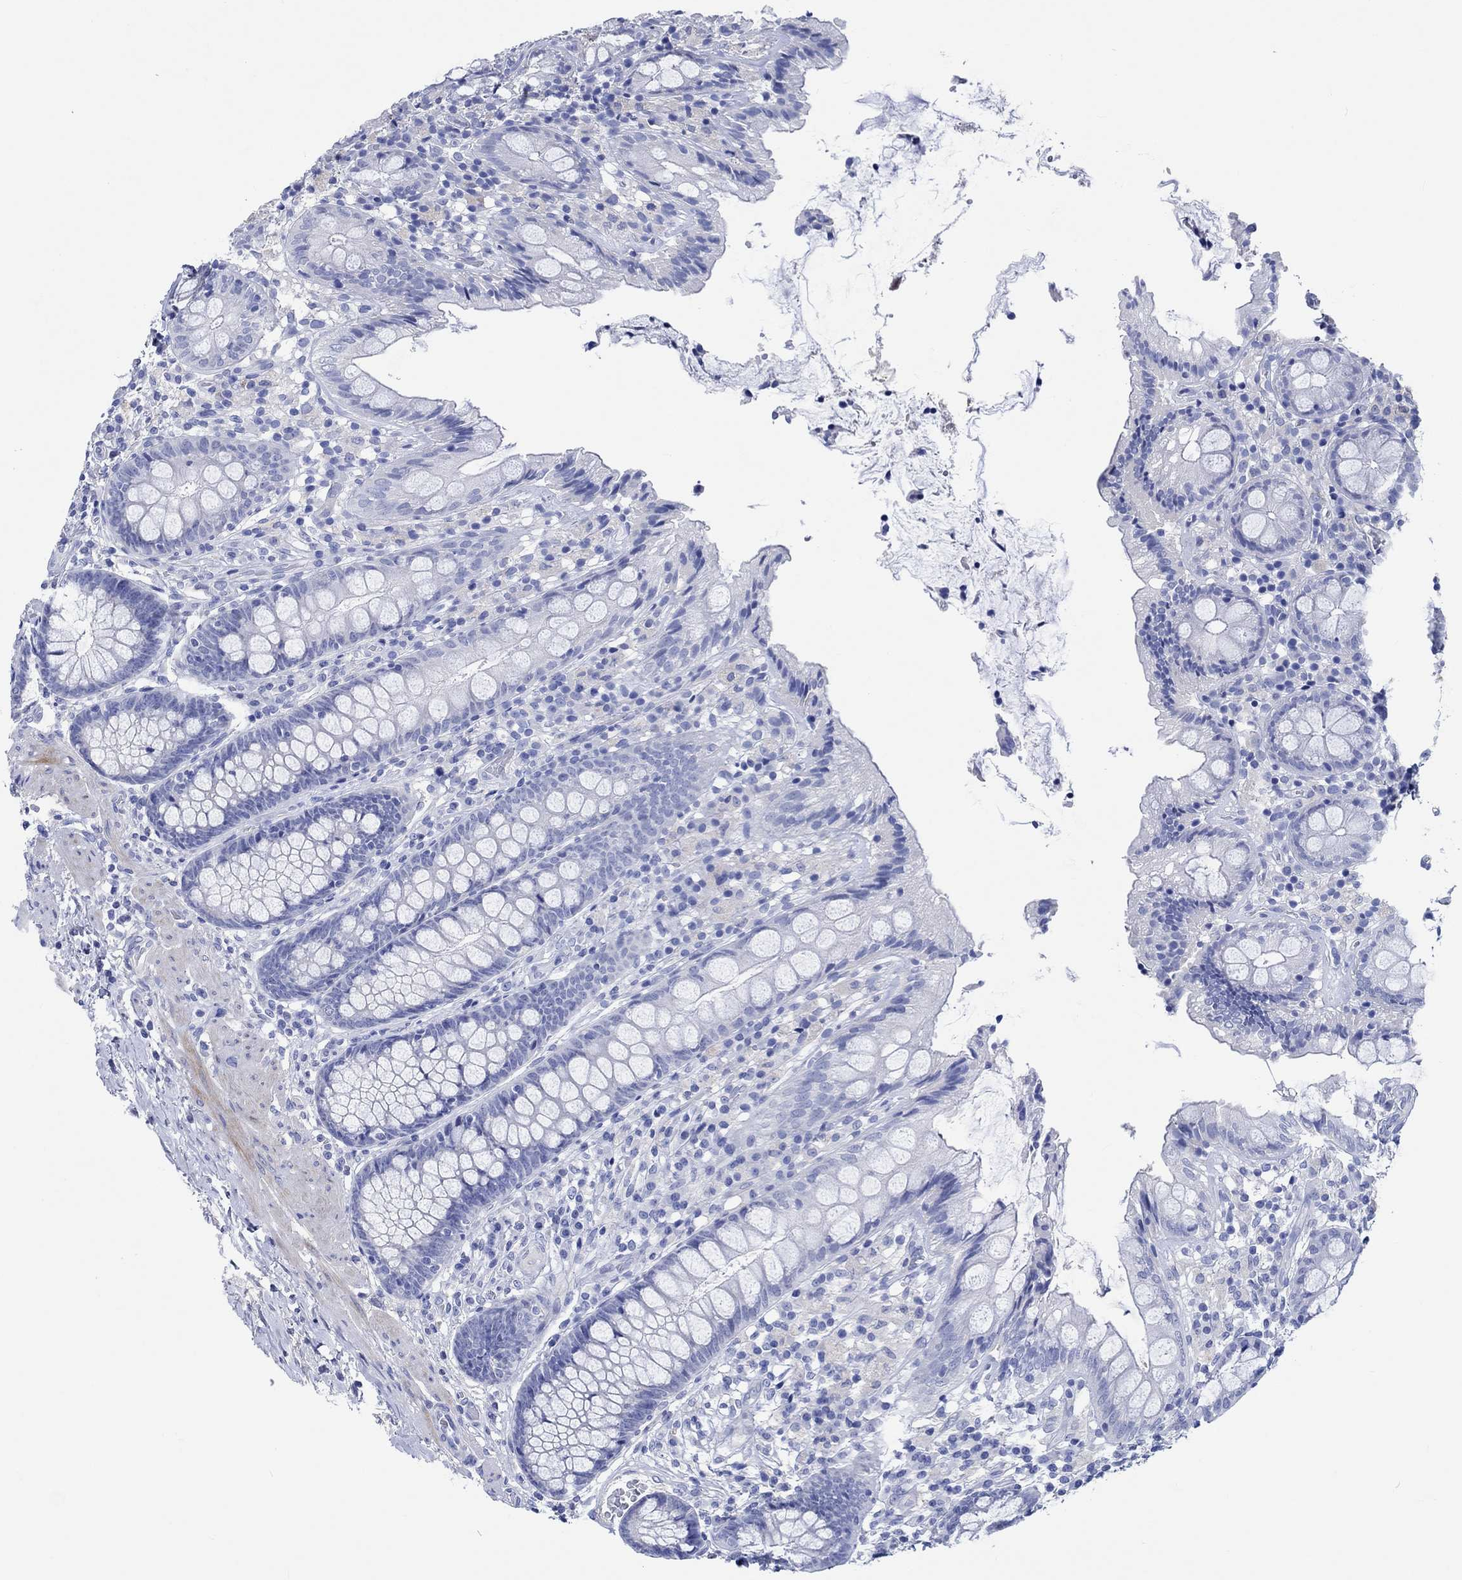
{"staining": {"intensity": "negative", "quantity": "none", "location": "none"}, "tissue": "colon", "cell_type": "Endothelial cells", "image_type": "normal", "snomed": [{"axis": "morphology", "description": "Normal tissue, NOS"}, {"axis": "topography", "description": "Colon"}], "caption": "Immunohistochemistry histopathology image of benign colon: human colon stained with DAB (3,3'-diaminobenzidine) exhibits no significant protein expression in endothelial cells. Brightfield microscopy of immunohistochemistry stained with DAB (brown) and hematoxylin (blue), captured at high magnification.", "gene": "SHISA4", "patient": {"sex": "female", "age": 86}}